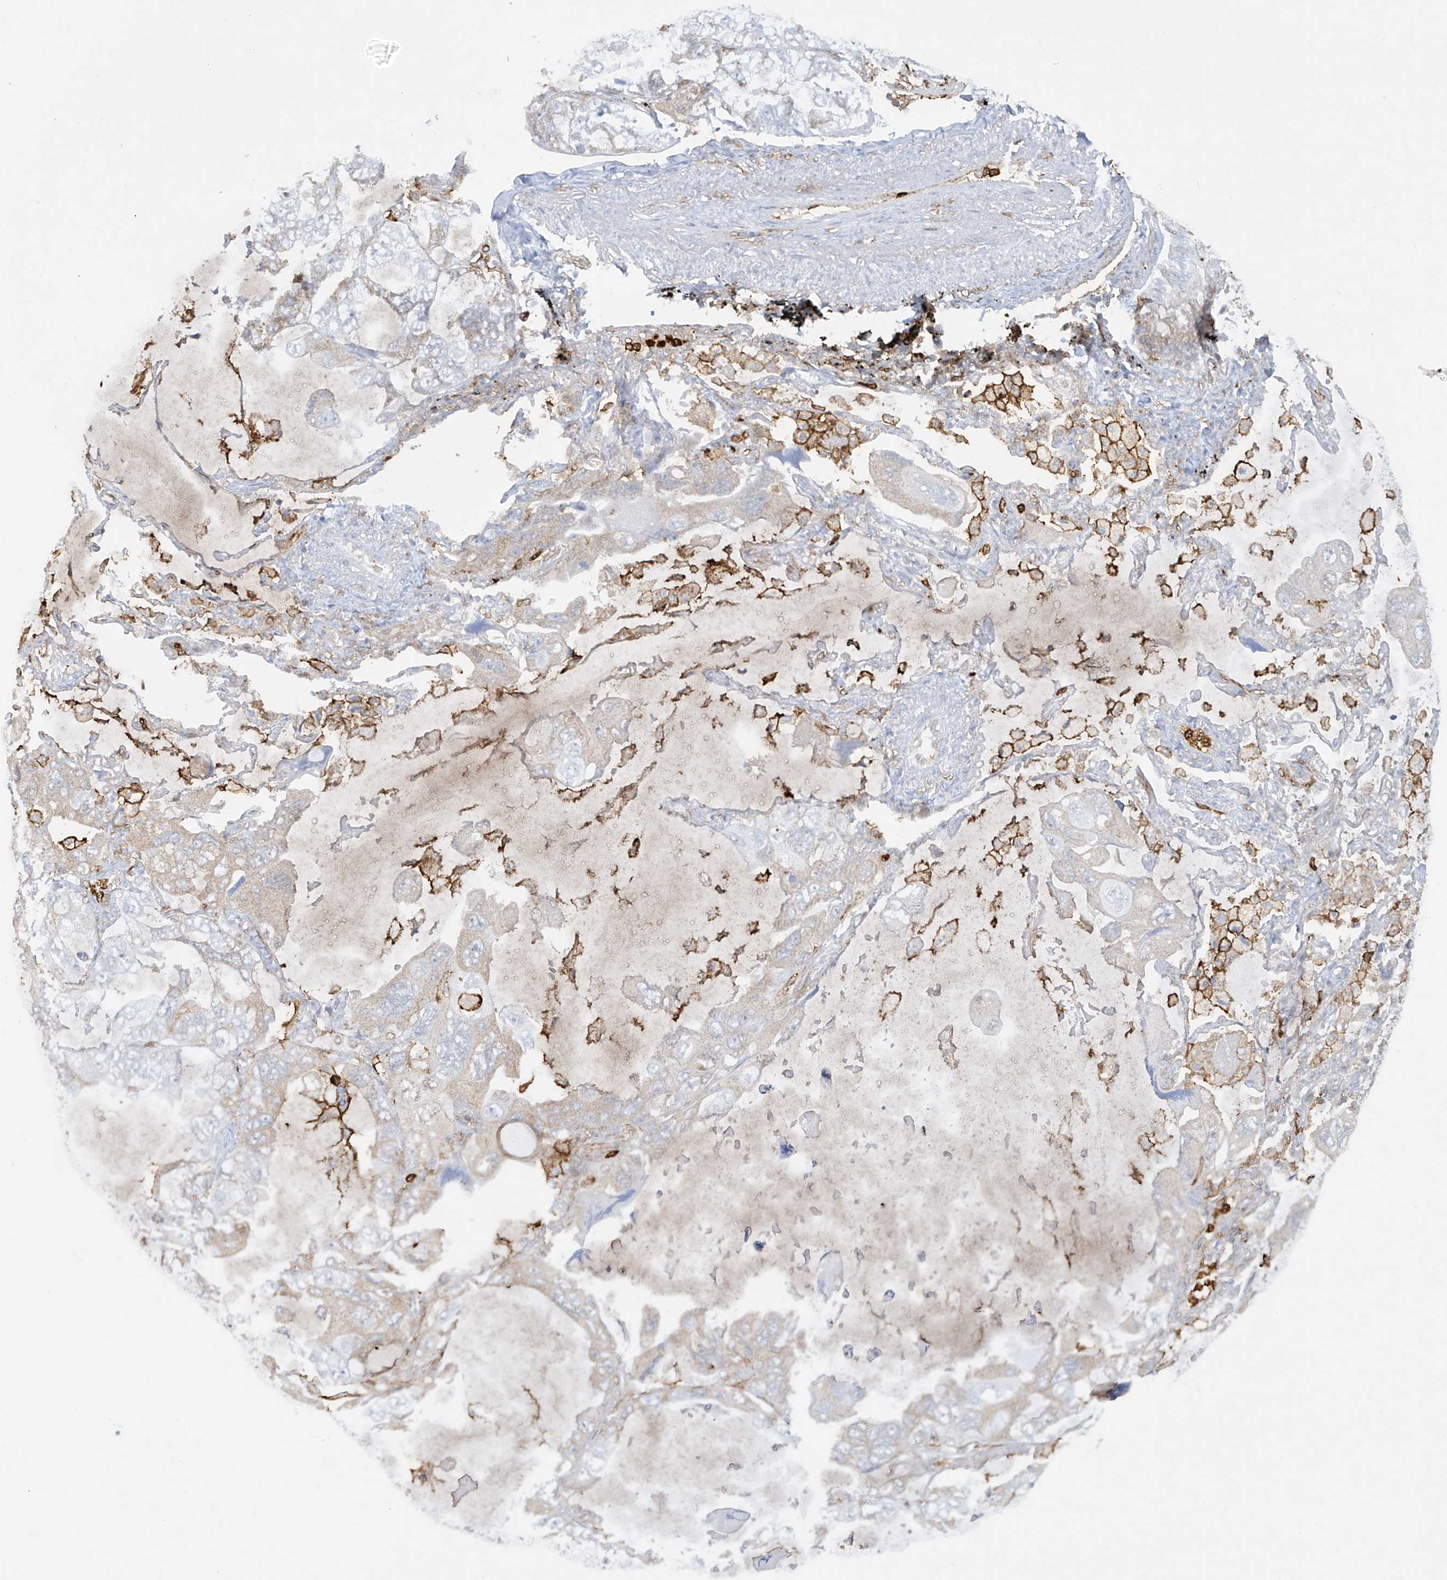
{"staining": {"intensity": "negative", "quantity": "none", "location": "none"}, "tissue": "lung cancer", "cell_type": "Tumor cells", "image_type": "cancer", "snomed": [{"axis": "morphology", "description": "Squamous cell carcinoma, NOS"}, {"axis": "topography", "description": "Lung"}], "caption": "Immunohistochemical staining of lung cancer (squamous cell carcinoma) exhibits no significant expression in tumor cells. The staining was performed using DAB (3,3'-diaminobenzidine) to visualize the protein expression in brown, while the nuclei were stained in blue with hematoxylin (Magnification: 20x).", "gene": "FCGR3A", "patient": {"sex": "female", "age": 73}}